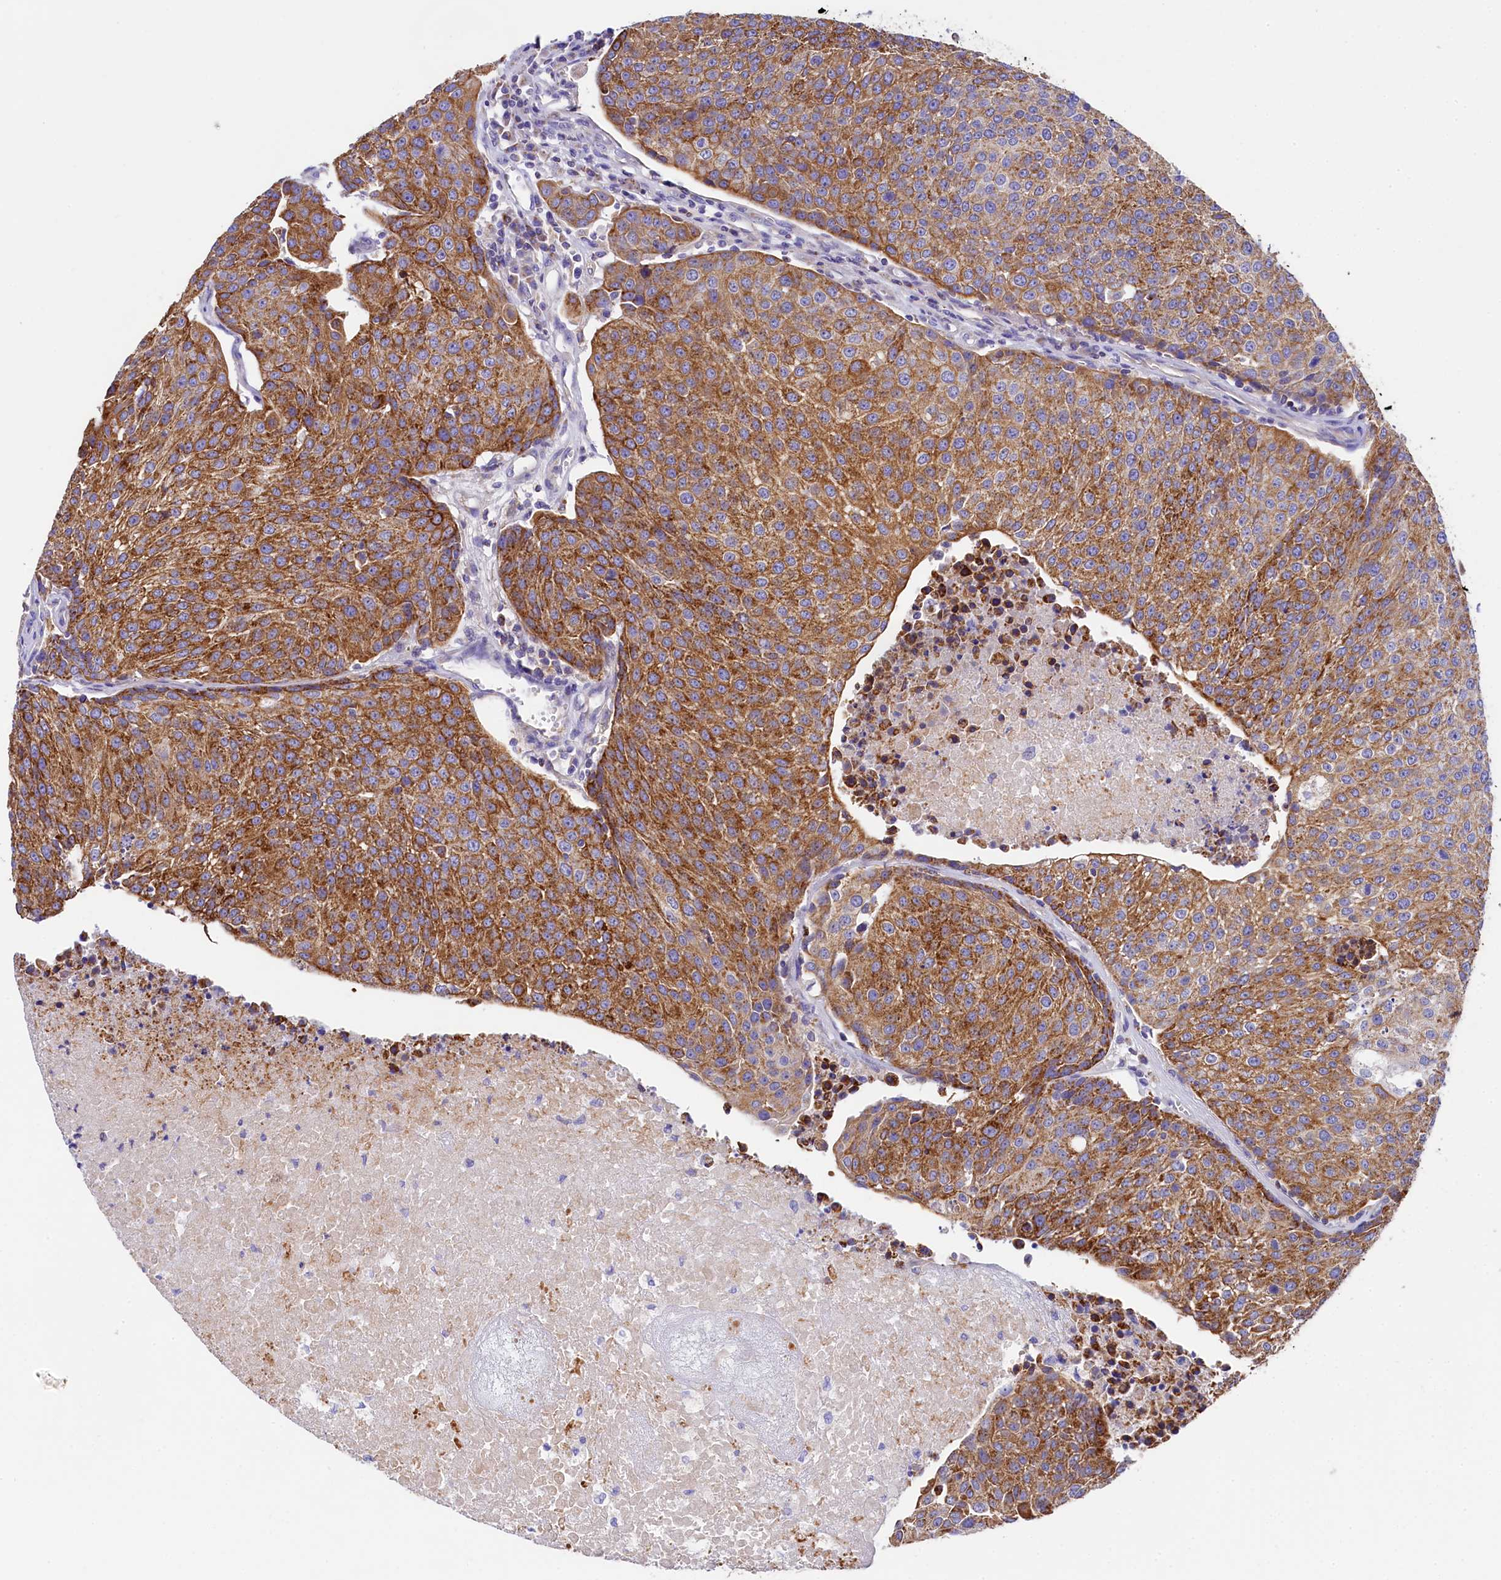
{"staining": {"intensity": "strong", "quantity": ">75%", "location": "cytoplasmic/membranous"}, "tissue": "urothelial cancer", "cell_type": "Tumor cells", "image_type": "cancer", "snomed": [{"axis": "morphology", "description": "Urothelial carcinoma, High grade"}, {"axis": "topography", "description": "Urinary bladder"}], "caption": "Urothelial cancer stained for a protein reveals strong cytoplasmic/membranous positivity in tumor cells. (DAB (3,3'-diaminobenzidine) IHC with brightfield microscopy, high magnification).", "gene": "CLYBL", "patient": {"sex": "female", "age": 85}}